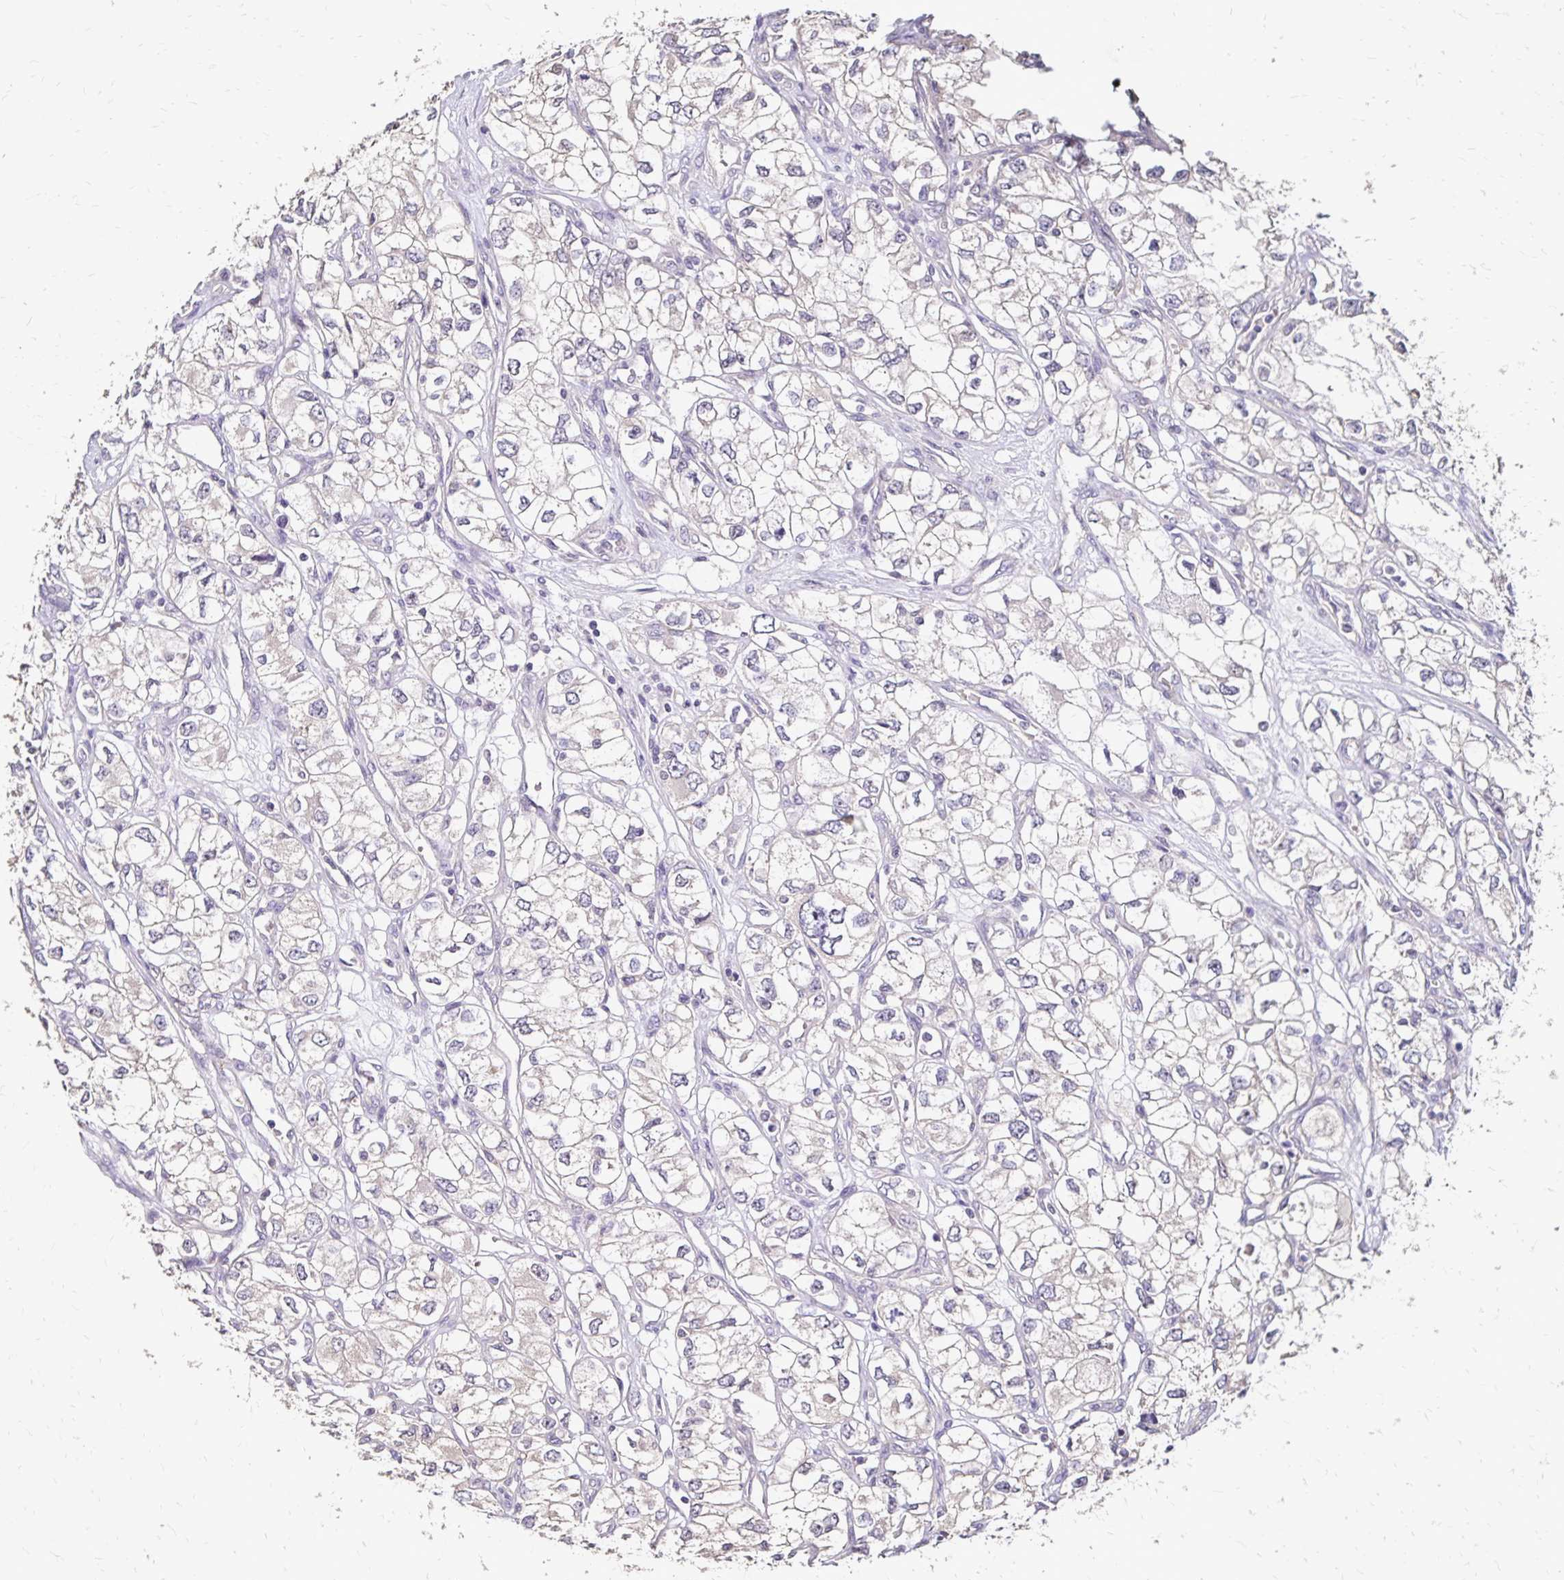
{"staining": {"intensity": "negative", "quantity": "none", "location": "none"}, "tissue": "renal cancer", "cell_type": "Tumor cells", "image_type": "cancer", "snomed": [{"axis": "morphology", "description": "Adenocarcinoma, NOS"}, {"axis": "topography", "description": "Kidney"}], "caption": "The histopathology image exhibits no significant expression in tumor cells of renal cancer (adenocarcinoma).", "gene": "EMC10", "patient": {"sex": "female", "age": 59}}